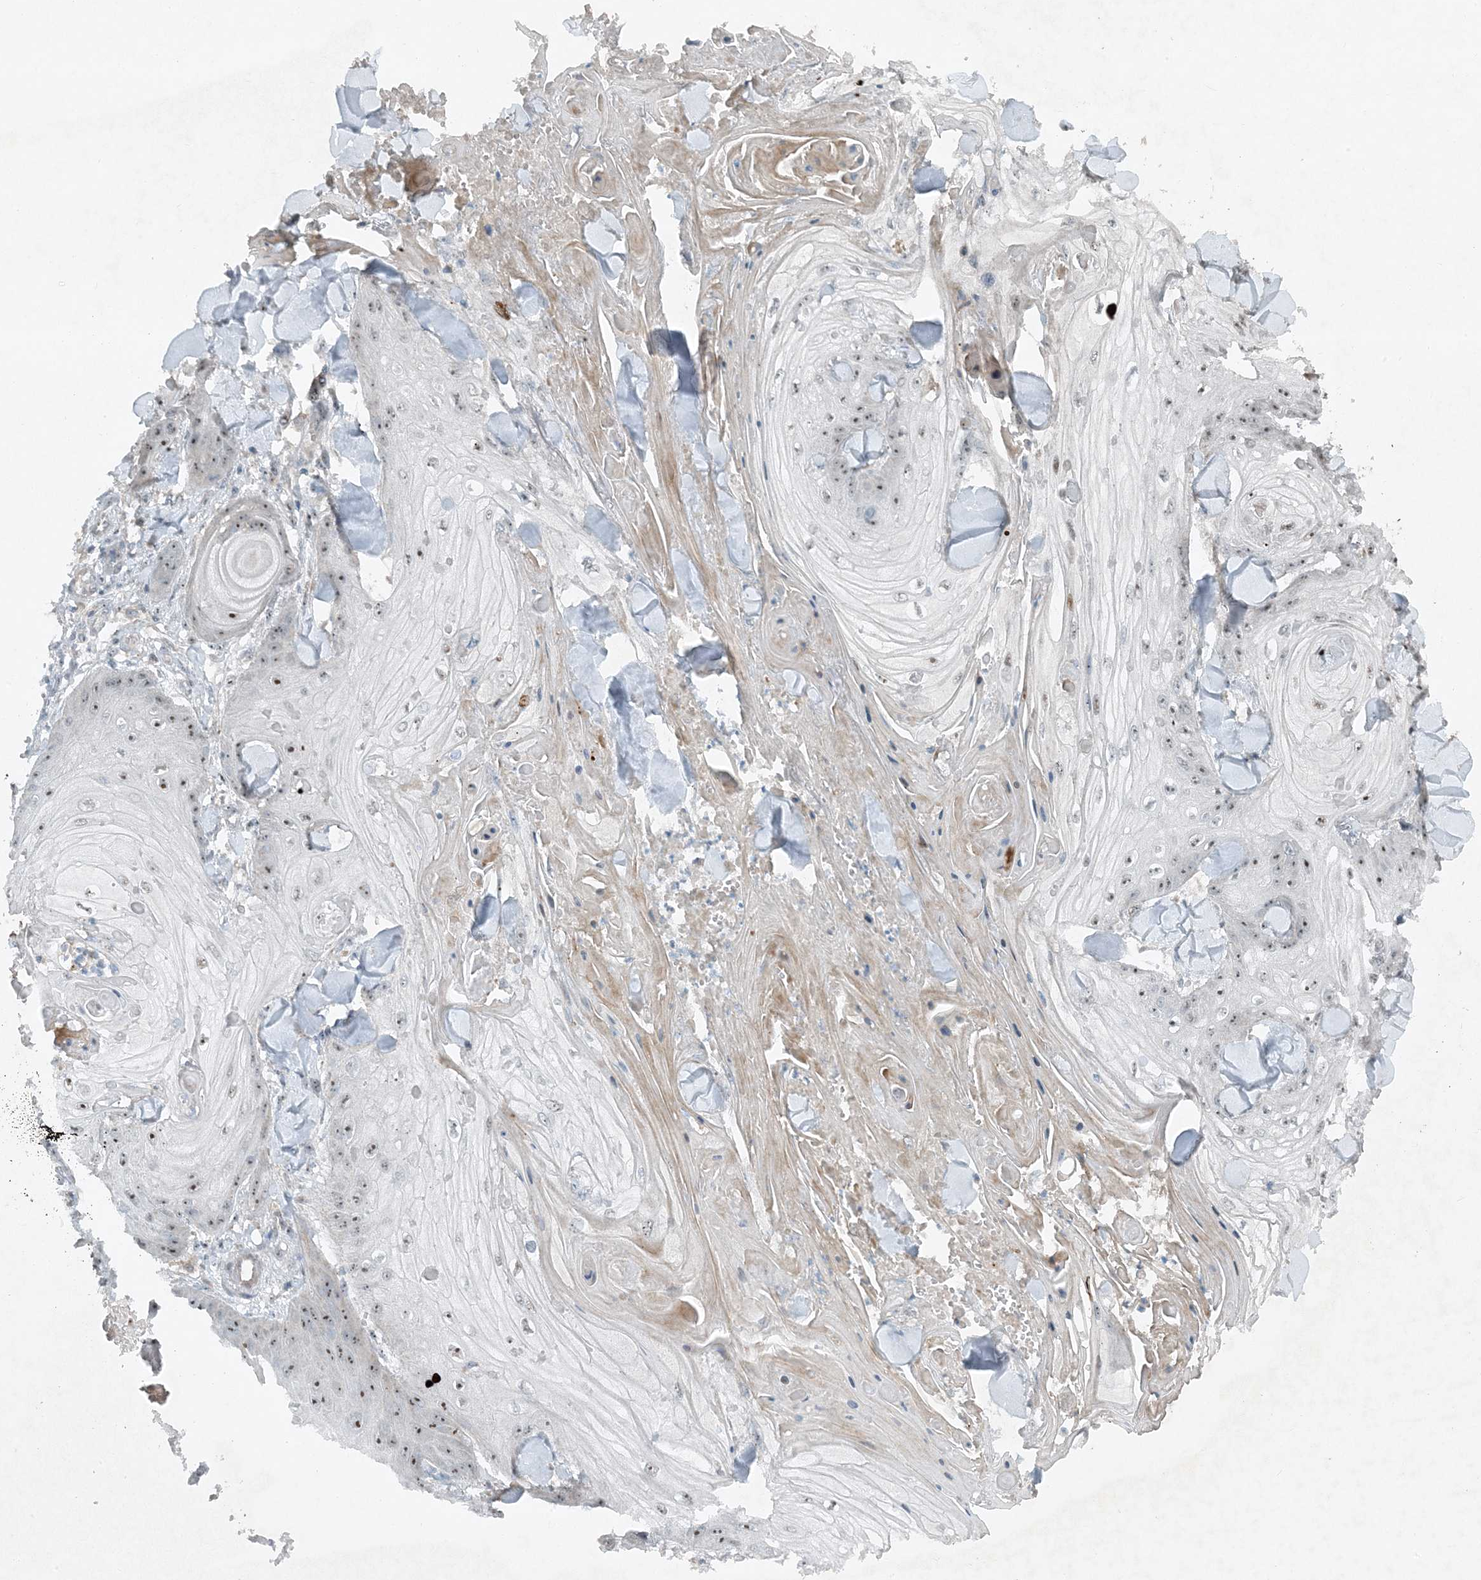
{"staining": {"intensity": "weak", "quantity": ">75%", "location": "nuclear"}, "tissue": "skin cancer", "cell_type": "Tumor cells", "image_type": "cancer", "snomed": [{"axis": "morphology", "description": "Squamous cell carcinoma, NOS"}, {"axis": "topography", "description": "Skin"}], "caption": "A brown stain shows weak nuclear staining of a protein in human skin squamous cell carcinoma tumor cells.", "gene": "MITD1", "patient": {"sex": "male", "age": 74}}